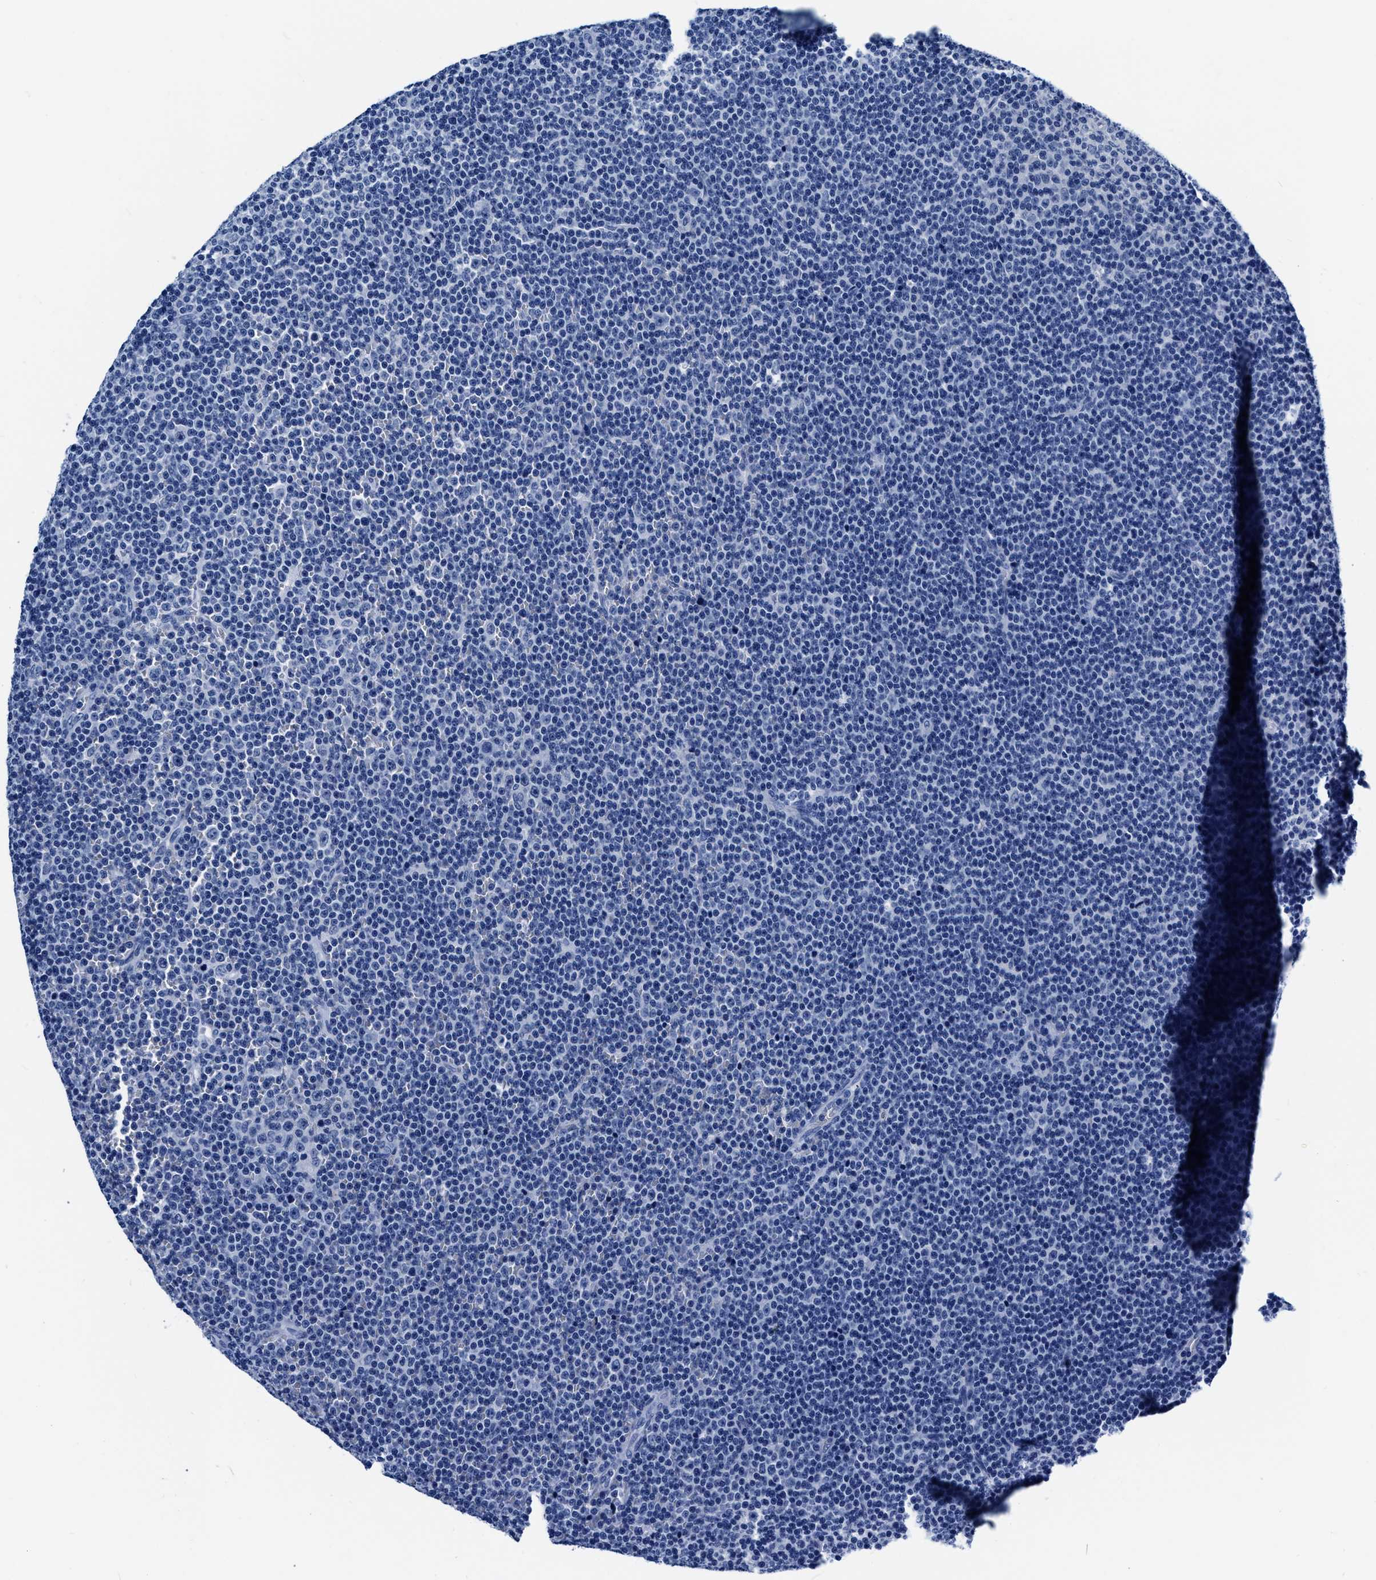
{"staining": {"intensity": "negative", "quantity": "none", "location": "none"}, "tissue": "lymphoma", "cell_type": "Tumor cells", "image_type": "cancer", "snomed": [{"axis": "morphology", "description": "Malignant lymphoma, non-Hodgkin's type, Low grade"}, {"axis": "topography", "description": "Lymph node"}], "caption": "DAB immunohistochemical staining of low-grade malignant lymphoma, non-Hodgkin's type displays no significant positivity in tumor cells.", "gene": "CER1", "patient": {"sex": "female", "age": 67}}